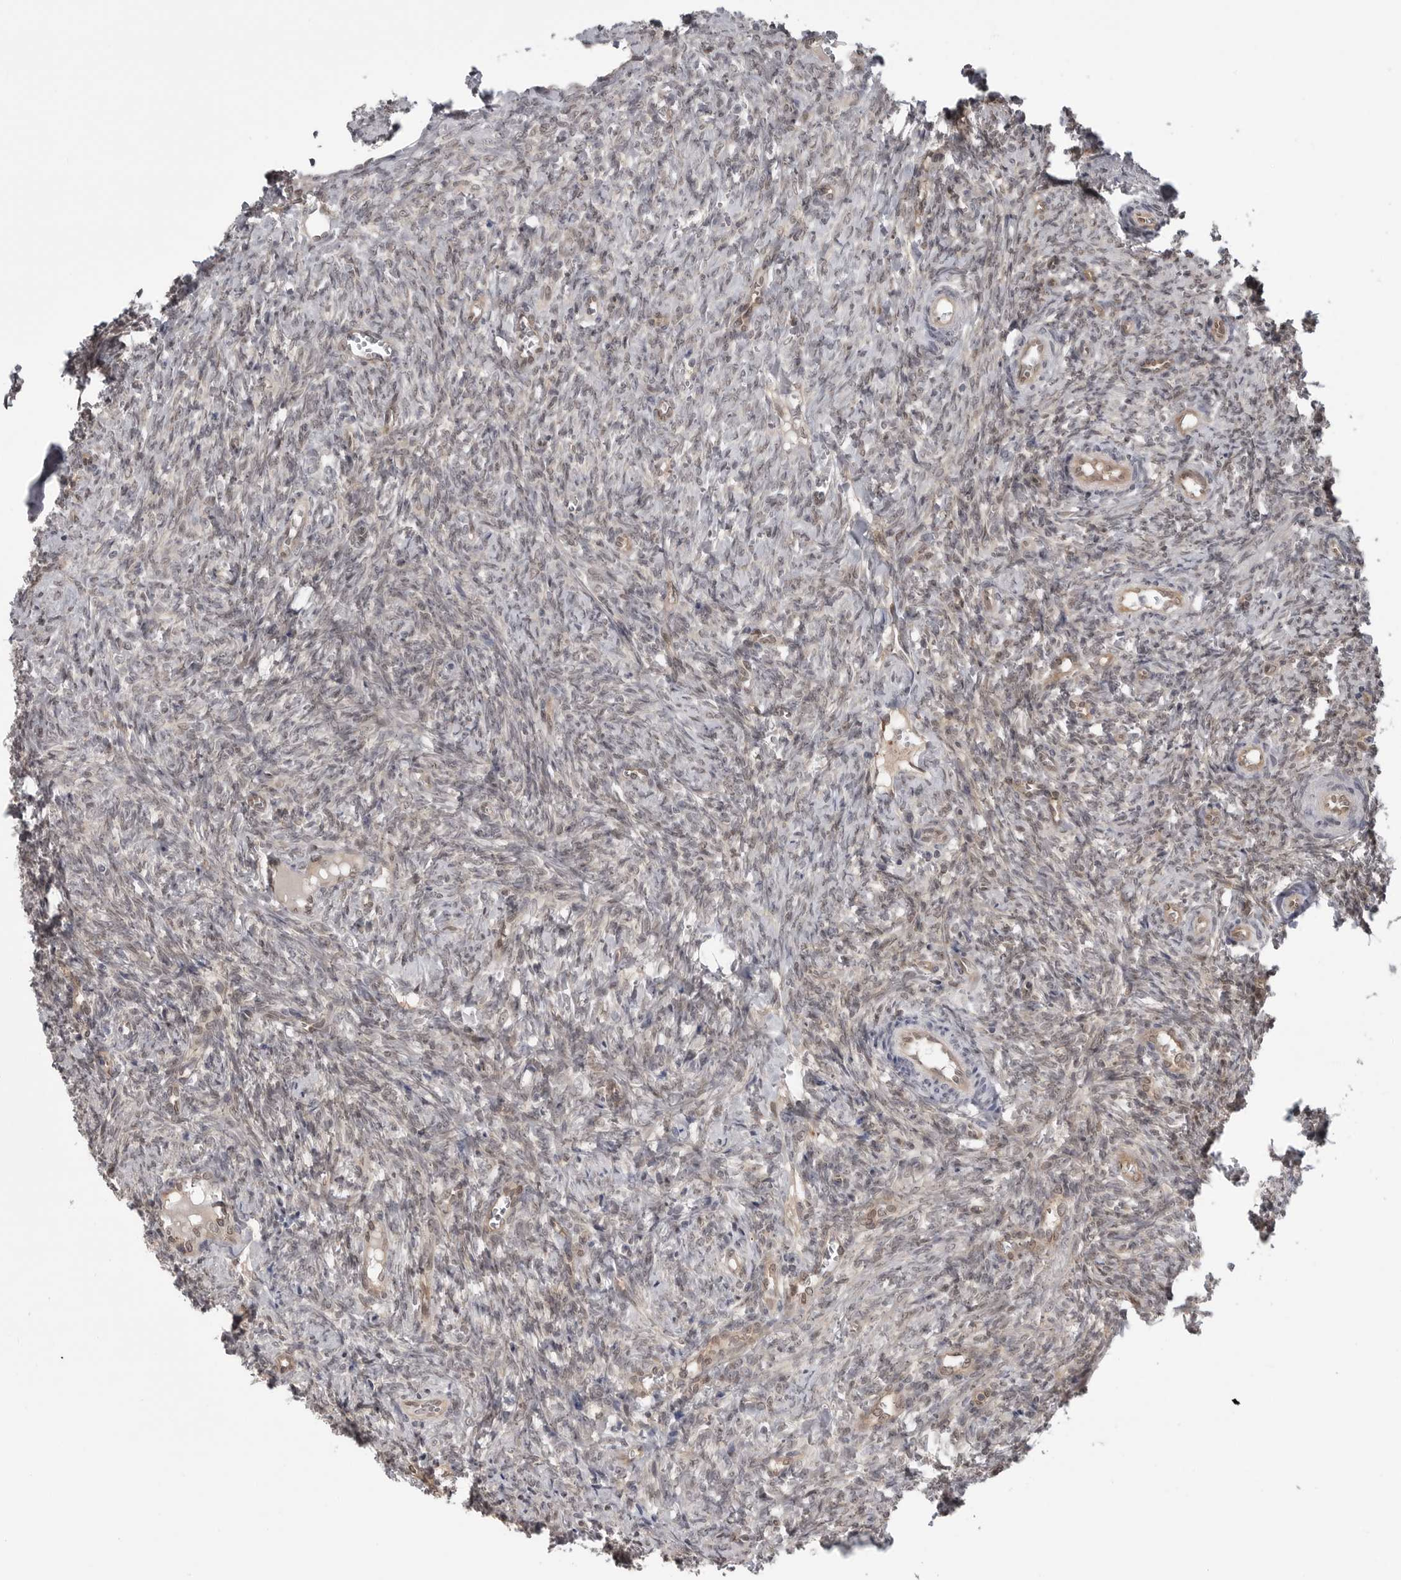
{"staining": {"intensity": "negative", "quantity": "none", "location": "none"}, "tissue": "ovary", "cell_type": "Follicle cells", "image_type": "normal", "snomed": [{"axis": "morphology", "description": "Normal tissue, NOS"}, {"axis": "topography", "description": "Ovary"}], "caption": "This photomicrograph is of benign ovary stained with immunohistochemistry to label a protein in brown with the nuclei are counter-stained blue. There is no expression in follicle cells.", "gene": "PNPO", "patient": {"sex": "female", "age": 41}}